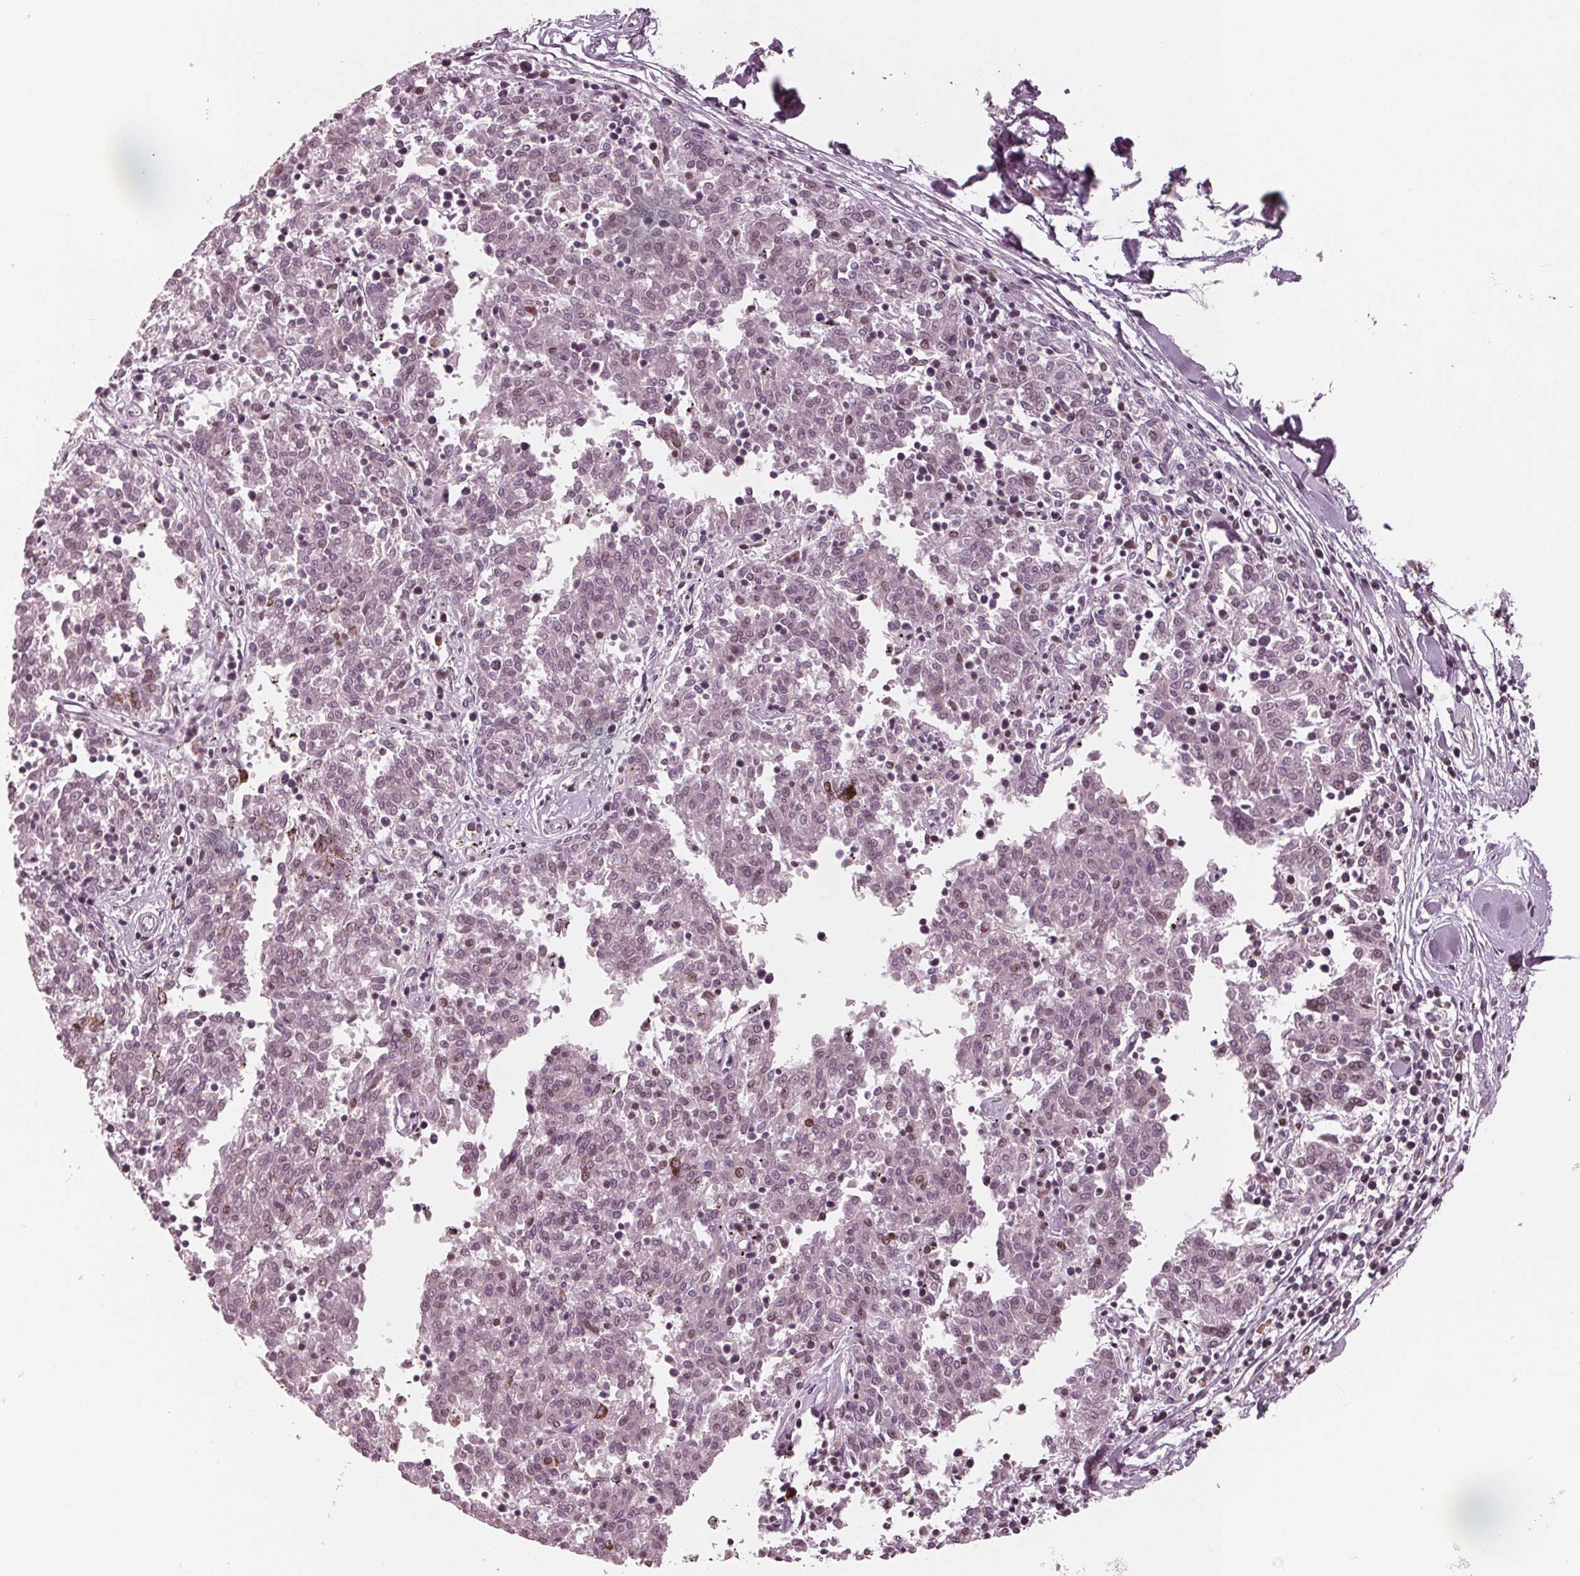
{"staining": {"intensity": "negative", "quantity": "none", "location": "none"}, "tissue": "melanoma", "cell_type": "Tumor cells", "image_type": "cancer", "snomed": [{"axis": "morphology", "description": "Malignant melanoma, NOS"}, {"axis": "topography", "description": "Skin"}], "caption": "This is a image of IHC staining of melanoma, which shows no staining in tumor cells. (Brightfield microscopy of DAB immunohistochemistry (IHC) at high magnification).", "gene": "NUP210", "patient": {"sex": "female", "age": 72}}